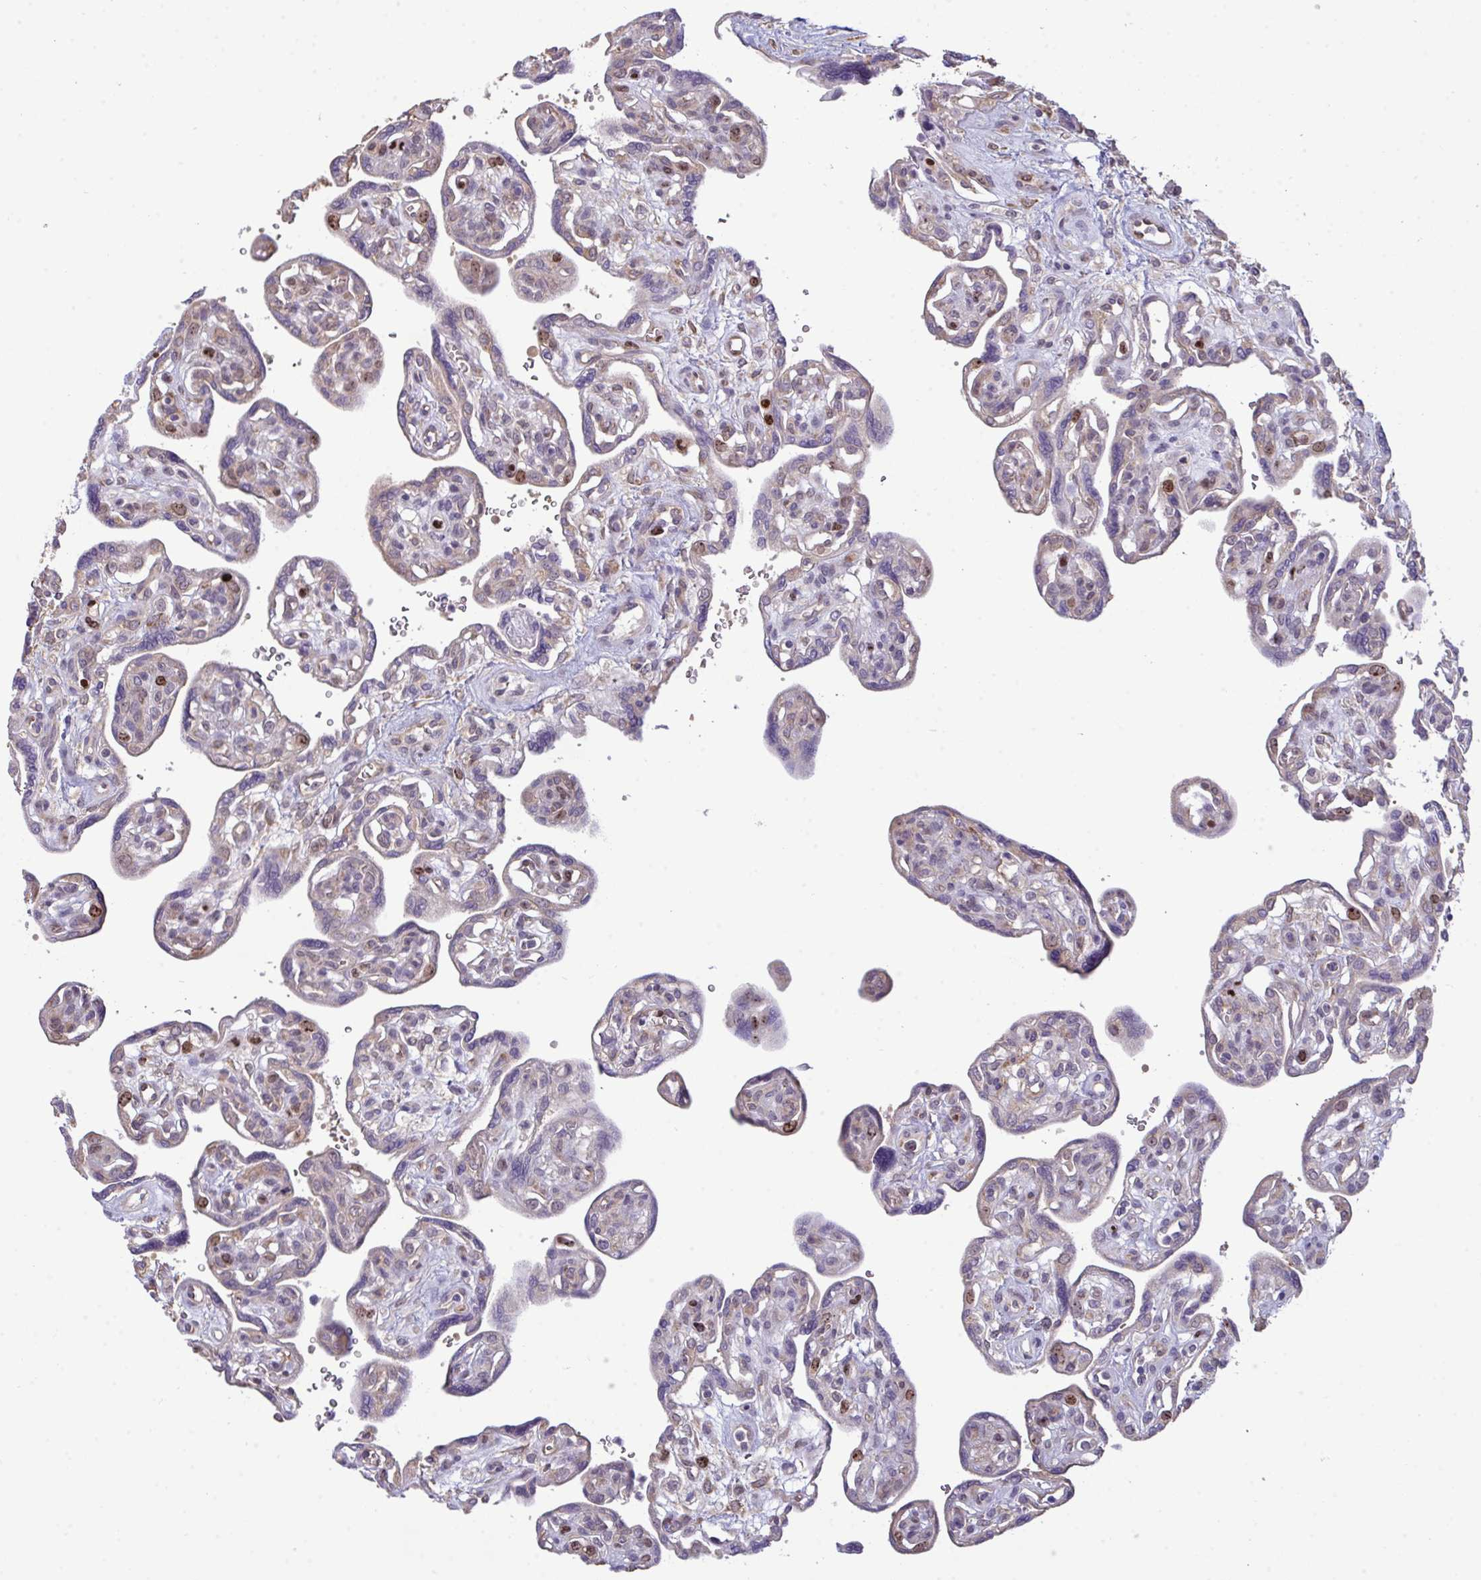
{"staining": {"intensity": "moderate", "quantity": ">75%", "location": "cytoplasmic/membranous"}, "tissue": "placenta", "cell_type": "Decidual cells", "image_type": "normal", "snomed": [{"axis": "morphology", "description": "Normal tissue, NOS"}, {"axis": "topography", "description": "Placenta"}], "caption": "High-power microscopy captured an immunohistochemistry micrograph of unremarkable placenta, revealing moderate cytoplasmic/membranous positivity in about >75% of decidual cells.", "gene": "SETD7", "patient": {"sex": "female", "age": 39}}